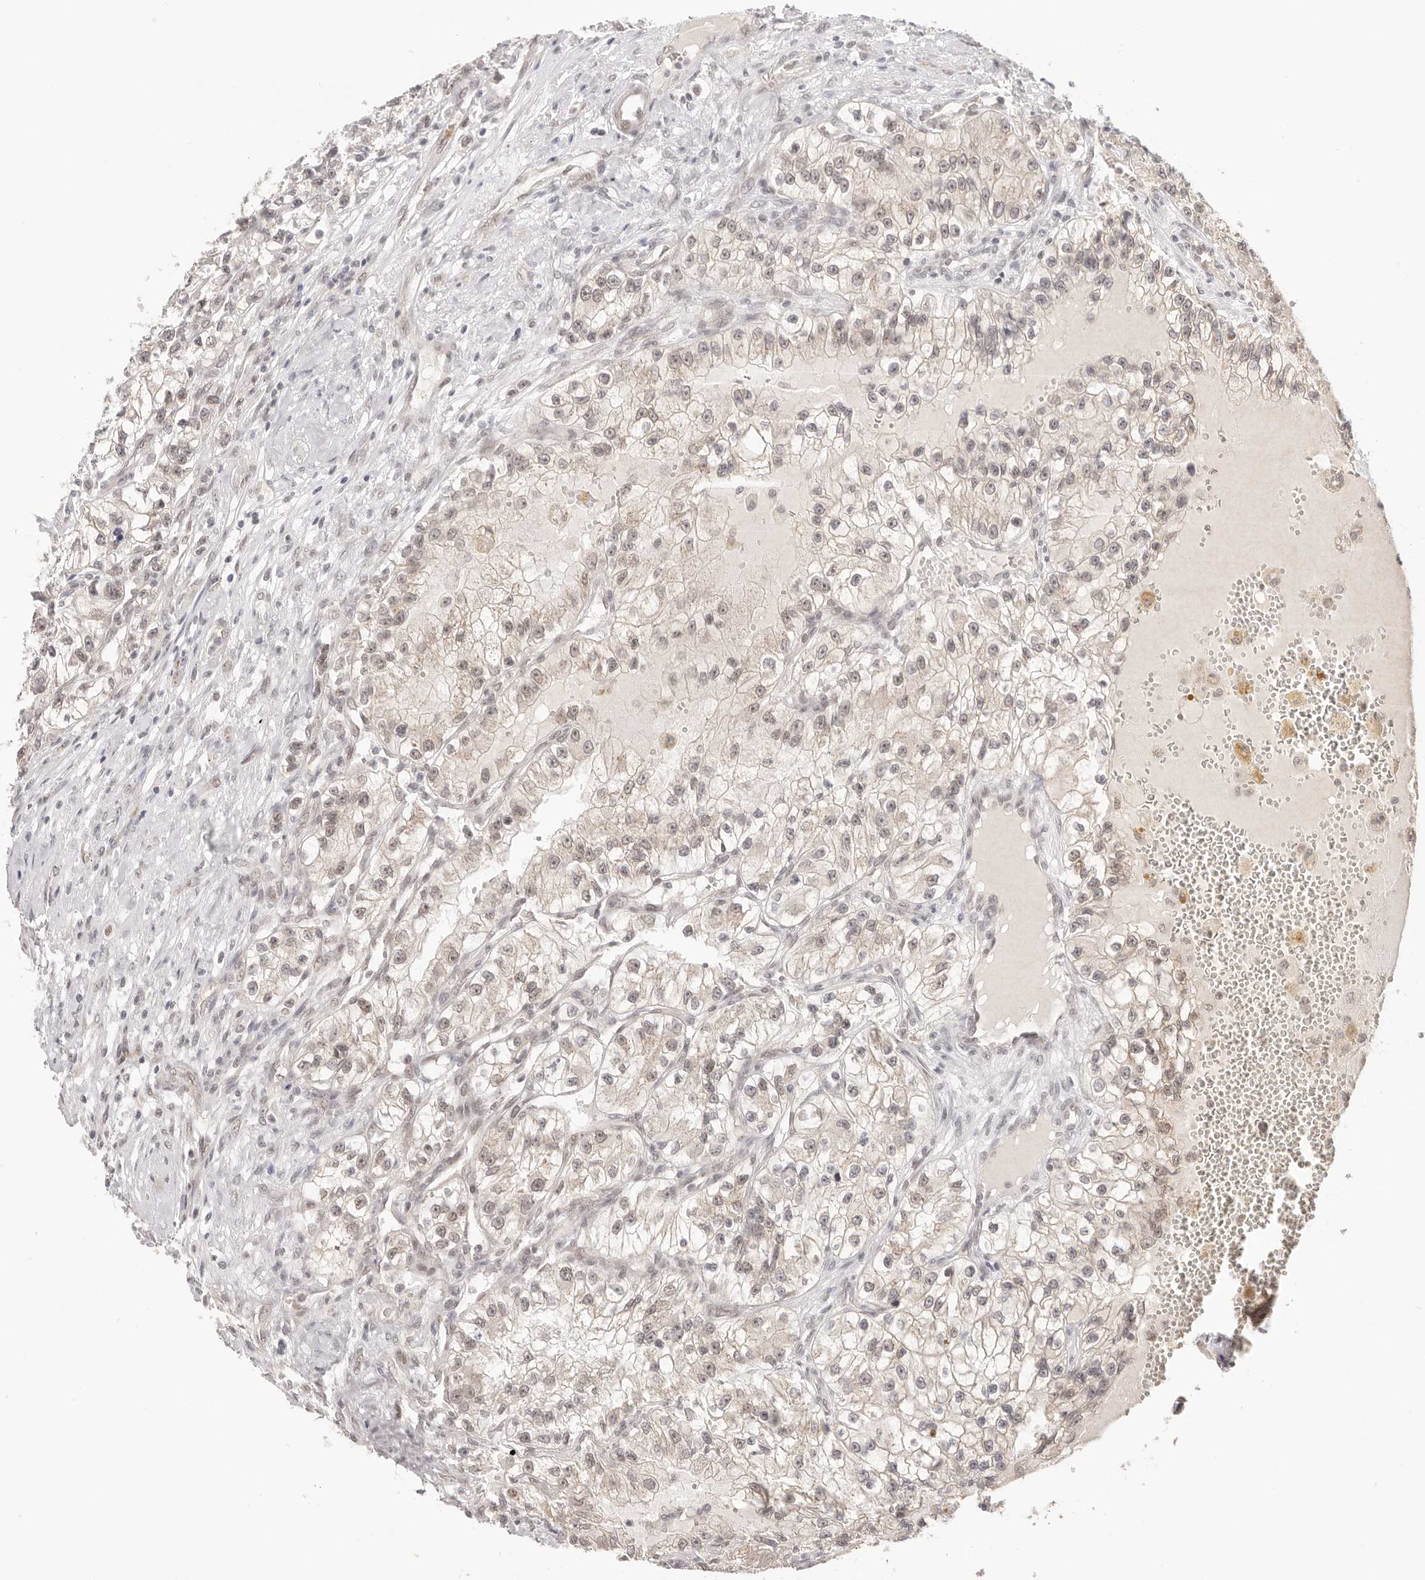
{"staining": {"intensity": "weak", "quantity": ">75%", "location": "nuclear"}, "tissue": "renal cancer", "cell_type": "Tumor cells", "image_type": "cancer", "snomed": [{"axis": "morphology", "description": "Adenocarcinoma, NOS"}, {"axis": "topography", "description": "Kidney"}], "caption": "Adenocarcinoma (renal) stained with a protein marker displays weak staining in tumor cells.", "gene": "RFC3", "patient": {"sex": "female", "age": 57}}